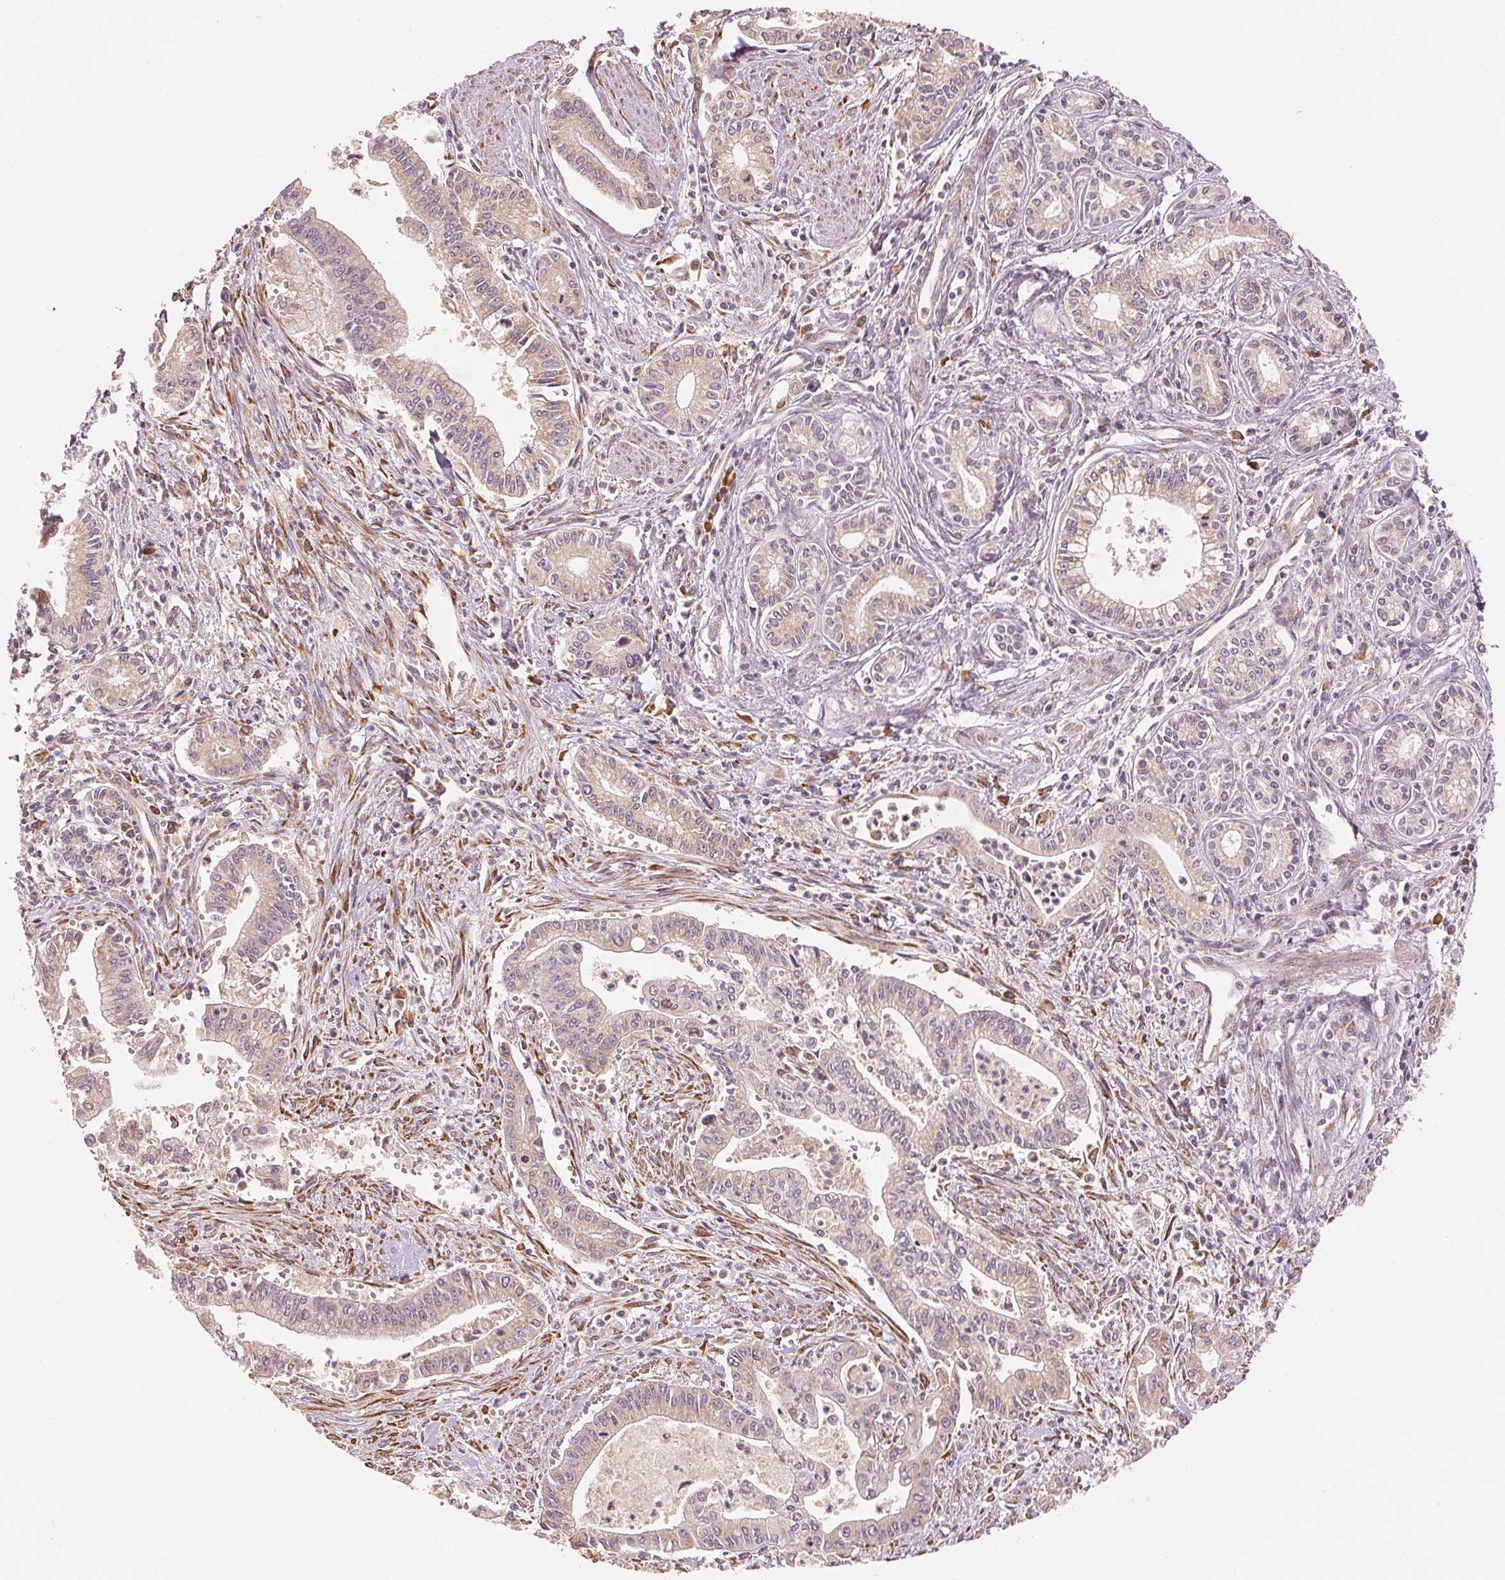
{"staining": {"intensity": "weak", "quantity": ">75%", "location": "cytoplasmic/membranous"}, "tissue": "pancreatic cancer", "cell_type": "Tumor cells", "image_type": "cancer", "snomed": [{"axis": "morphology", "description": "Adenocarcinoma, NOS"}, {"axis": "topography", "description": "Pancreas"}], "caption": "The image displays immunohistochemical staining of pancreatic cancer (adenocarcinoma). There is weak cytoplasmic/membranous expression is appreciated in about >75% of tumor cells.", "gene": "SLC20A1", "patient": {"sex": "female", "age": 65}}